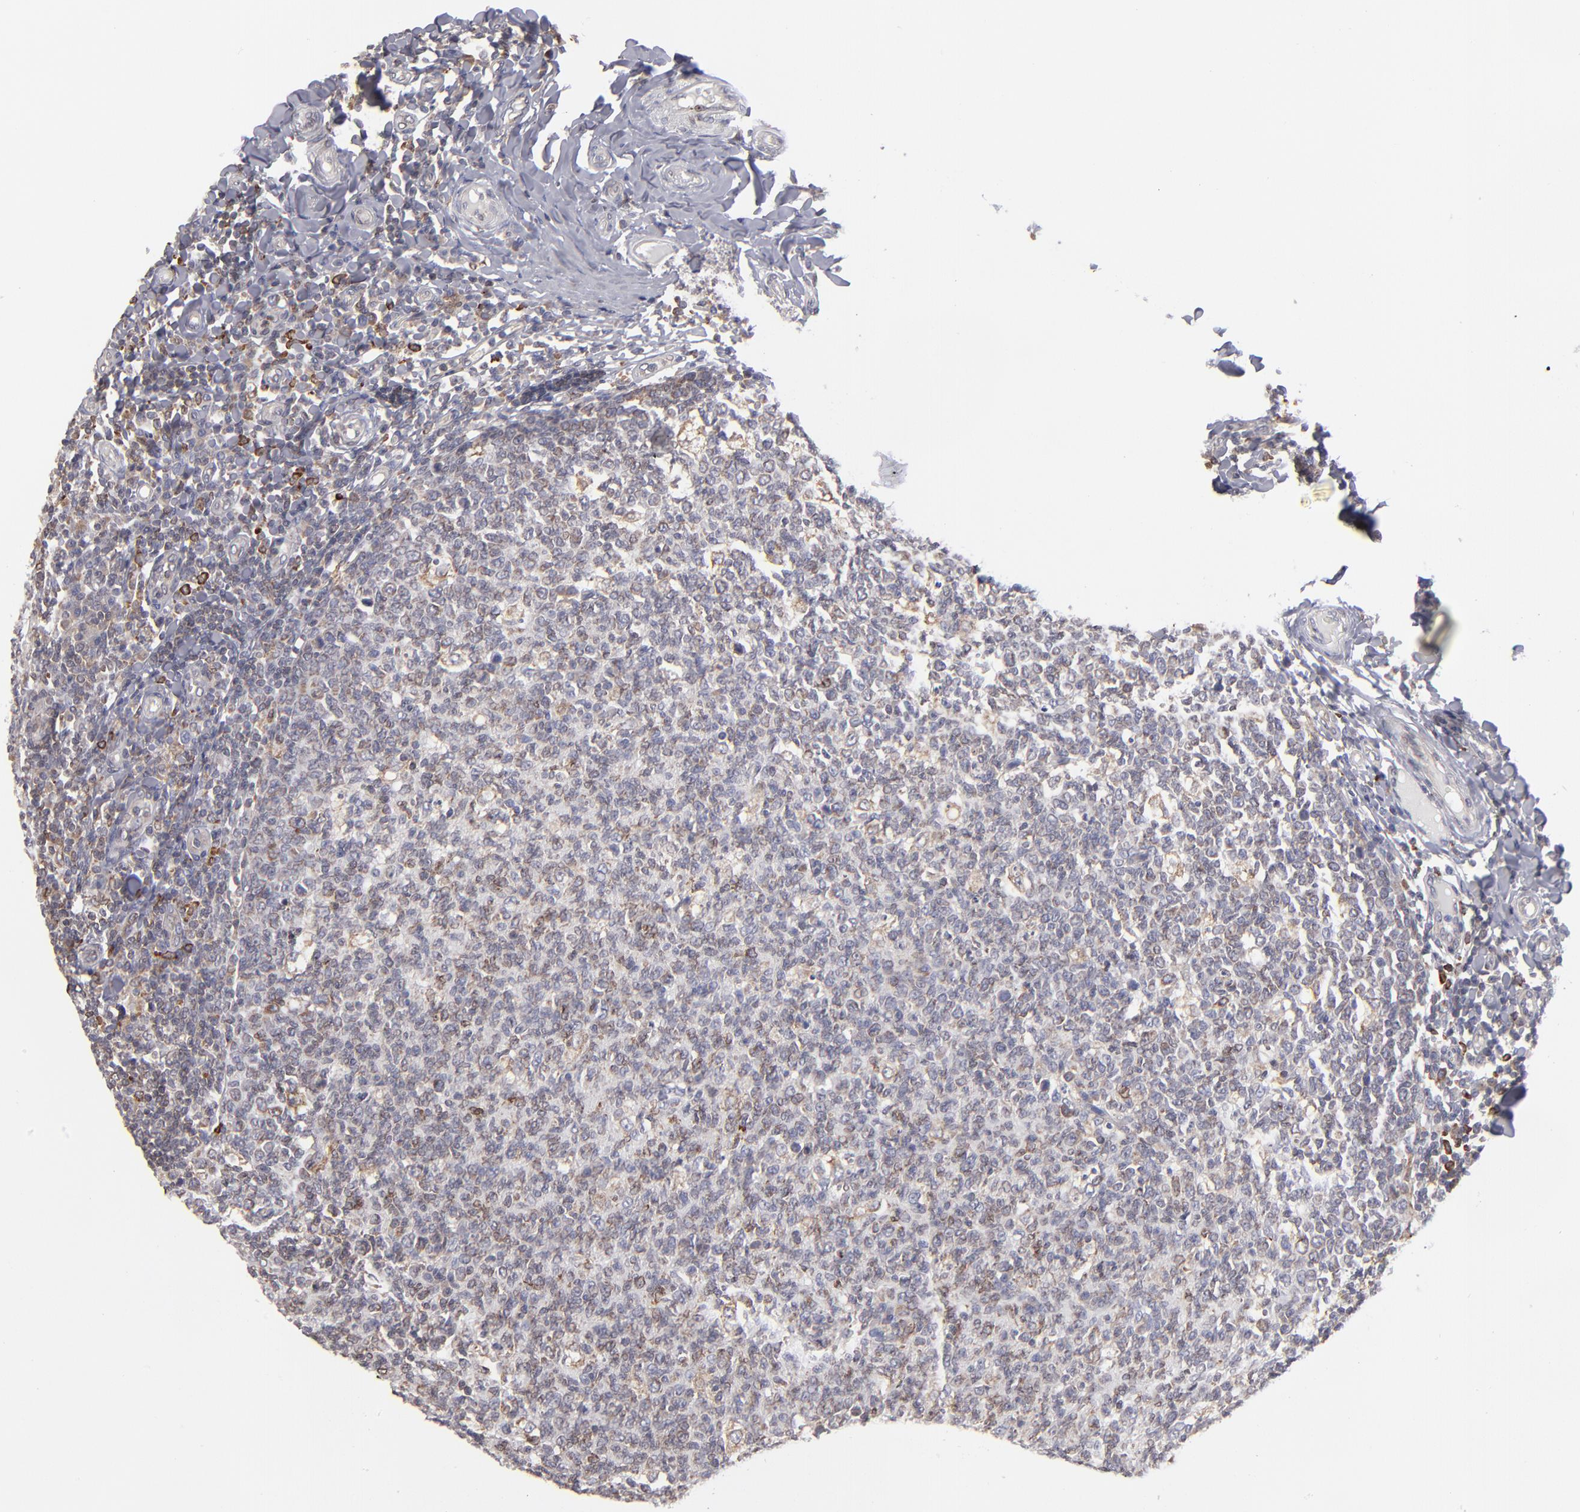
{"staining": {"intensity": "weak", "quantity": "25%-75%", "location": "cytoplasmic/membranous"}, "tissue": "tonsil", "cell_type": "Germinal center cells", "image_type": "normal", "snomed": [{"axis": "morphology", "description": "Normal tissue, NOS"}, {"axis": "topography", "description": "Tonsil"}], "caption": "Immunohistochemistry (IHC) (DAB) staining of unremarkable tonsil demonstrates weak cytoplasmic/membranous protein positivity in about 25%-75% of germinal center cells. (Stains: DAB (3,3'-diaminobenzidine) in brown, nuclei in blue, Microscopy: brightfield microscopy at high magnification).", "gene": "TMX1", "patient": {"sex": "male", "age": 6}}